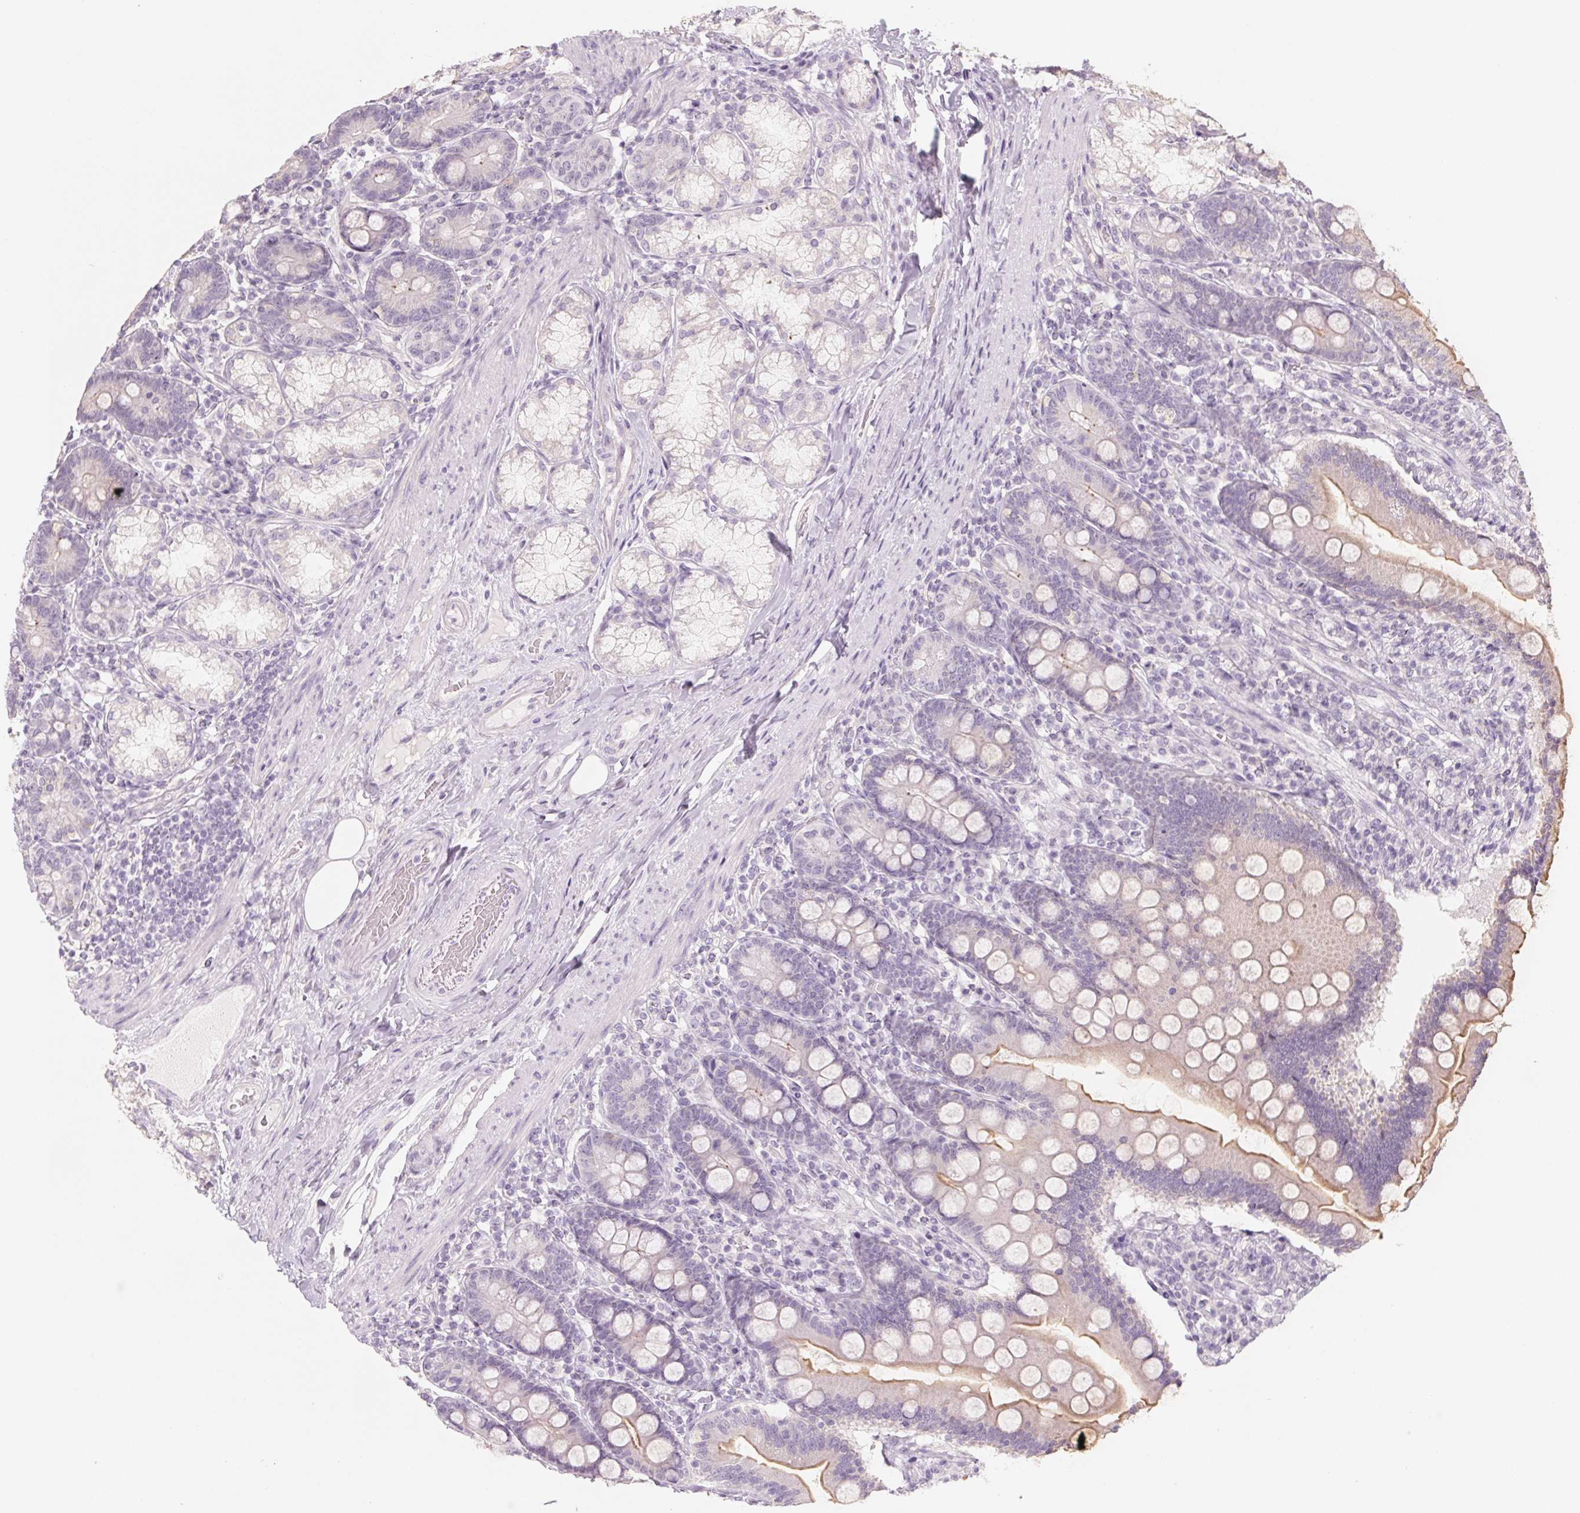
{"staining": {"intensity": "weak", "quantity": "25%-75%", "location": "cytoplasmic/membranous"}, "tissue": "duodenum", "cell_type": "Glandular cells", "image_type": "normal", "snomed": [{"axis": "morphology", "description": "Normal tissue, NOS"}, {"axis": "topography", "description": "Duodenum"}], "caption": "Weak cytoplasmic/membranous expression is present in approximately 25%-75% of glandular cells in unremarkable duodenum.", "gene": "POU1F1", "patient": {"sex": "female", "age": 67}}